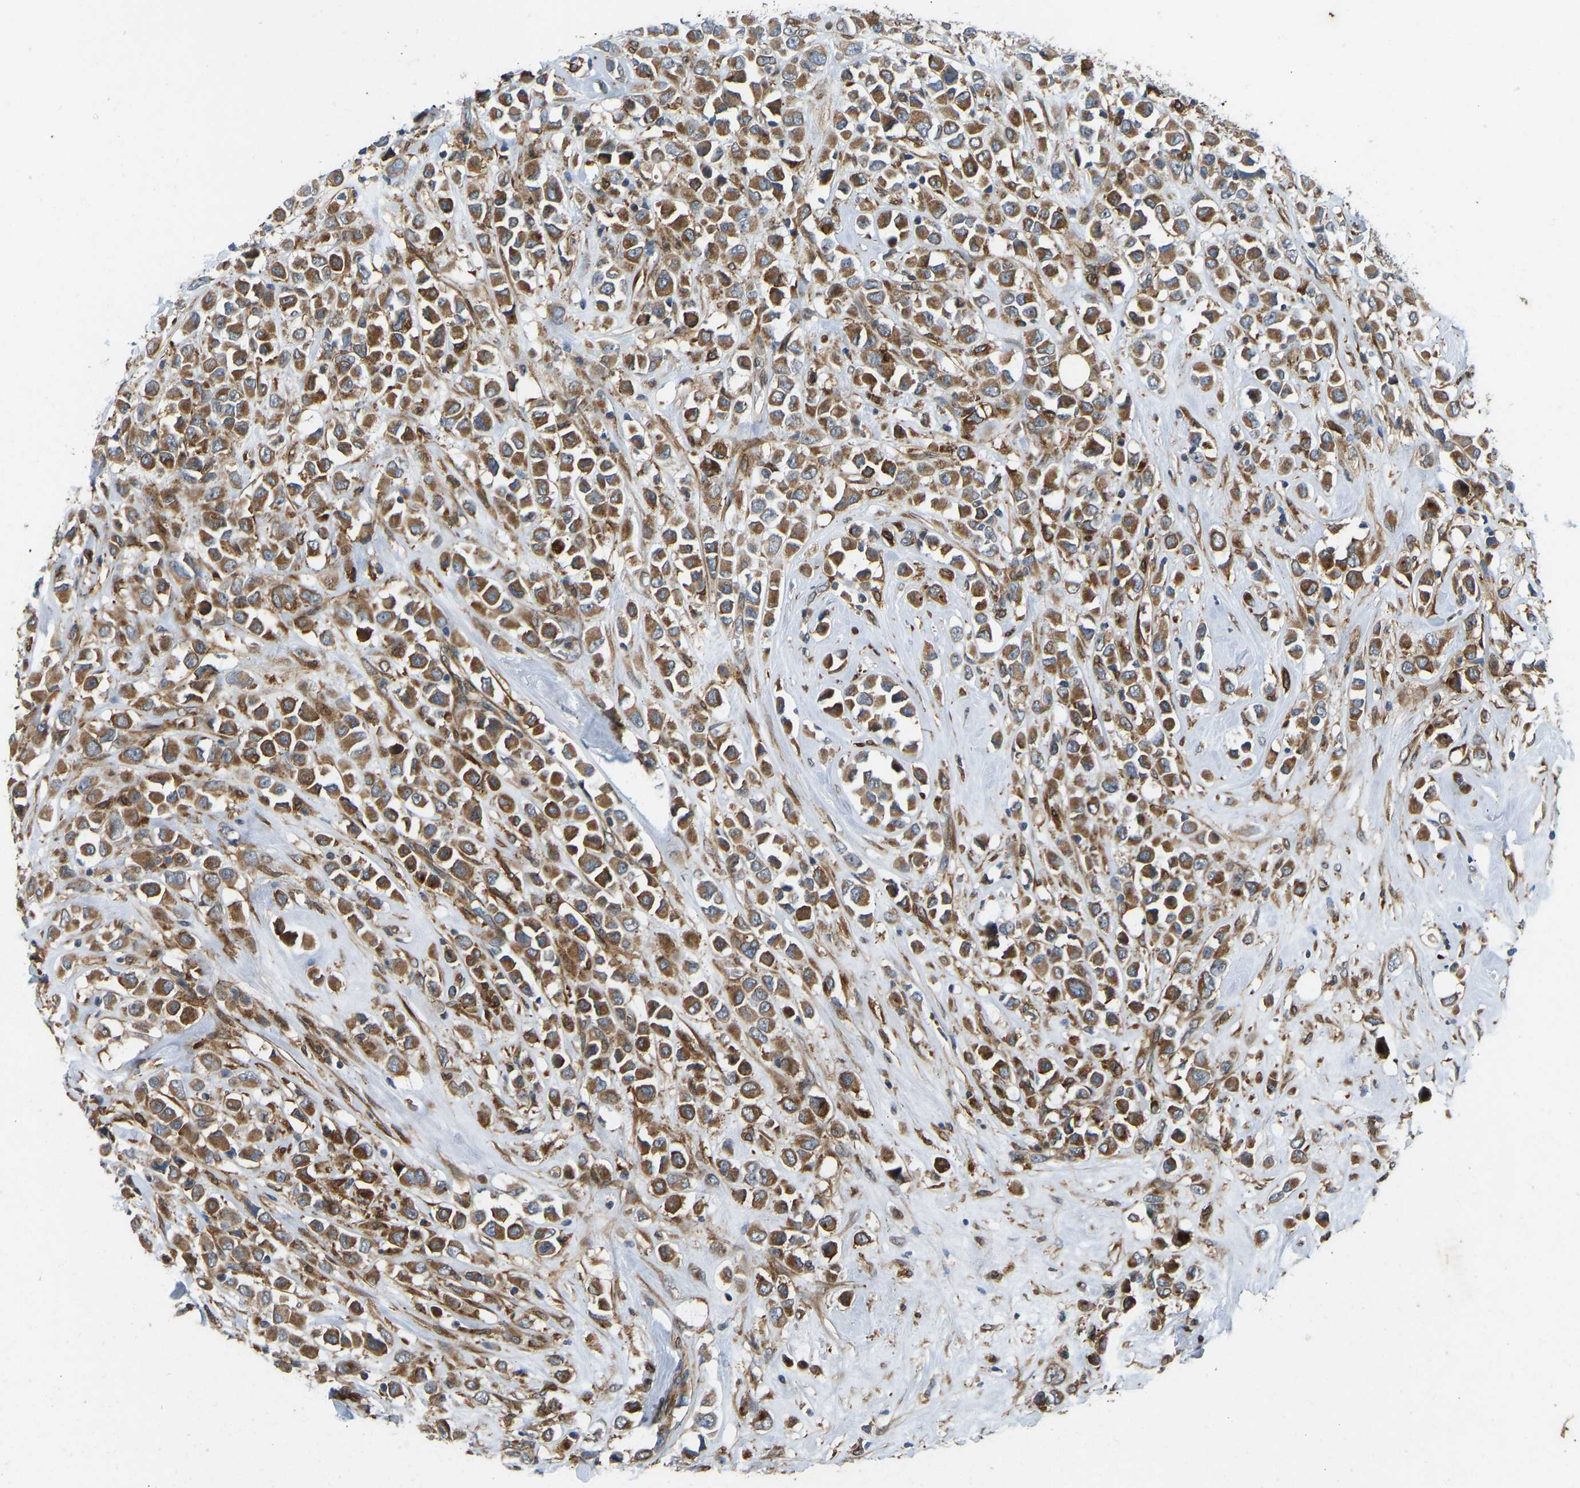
{"staining": {"intensity": "moderate", "quantity": ">75%", "location": "cytoplasmic/membranous"}, "tissue": "breast cancer", "cell_type": "Tumor cells", "image_type": "cancer", "snomed": [{"axis": "morphology", "description": "Duct carcinoma"}, {"axis": "topography", "description": "Breast"}], "caption": "Breast infiltrating ductal carcinoma was stained to show a protein in brown. There is medium levels of moderate cytoplasmic/membranous expression in about >75% of tumor cells. Immunohistochemistry stains the protein of interest in brown and the nuclei are stained blue.", "gene": "OS9", "patient": {"sex": "female", "age": 61}}